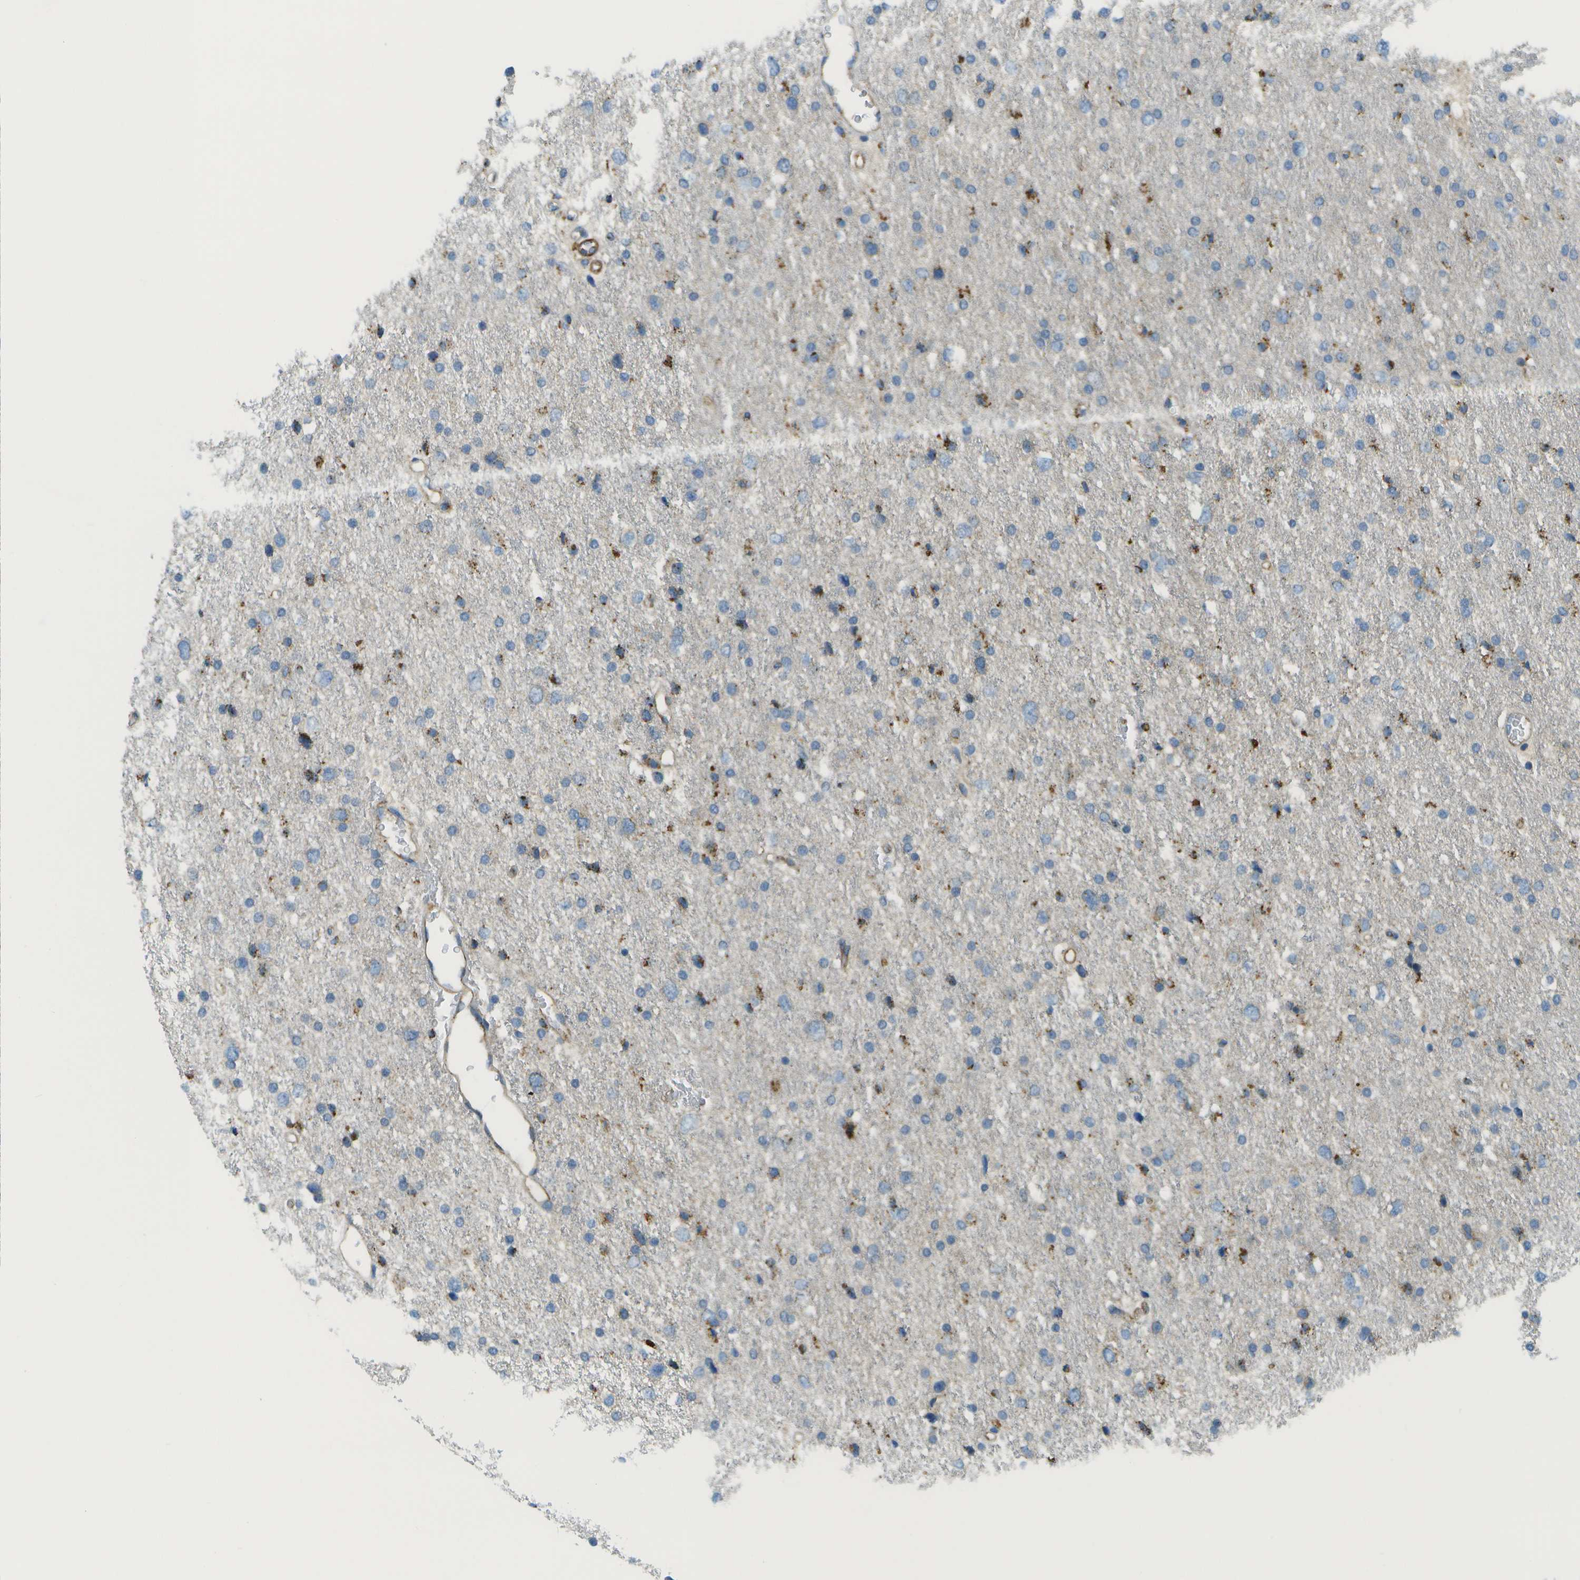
{"staining": {"intensity": "moderate", "quantity": "25%-75%", "location": "cytoplasmic/membranous"}, "tissue": "glioma", "cell_type": "Tumor cells", "image_type": "cancer", "snomed": [{"axis": "morphology", "description": "Glioma, malignant, Low grade"}, {"axis": "topography", "description": "Brain"}], "caption": "IHC image of neoplastic tissue: malignant glioma (low-grade) stained using immunohistochemistry (IHC) shows medium levels of moderate protein expression localized specifically in the cytoplasmic/membranous of tumor cells, appearing as a cytoplasmic/membranous brown color.", "gene": "MYH11", "patient": {"sex": "female", "age": 37}}